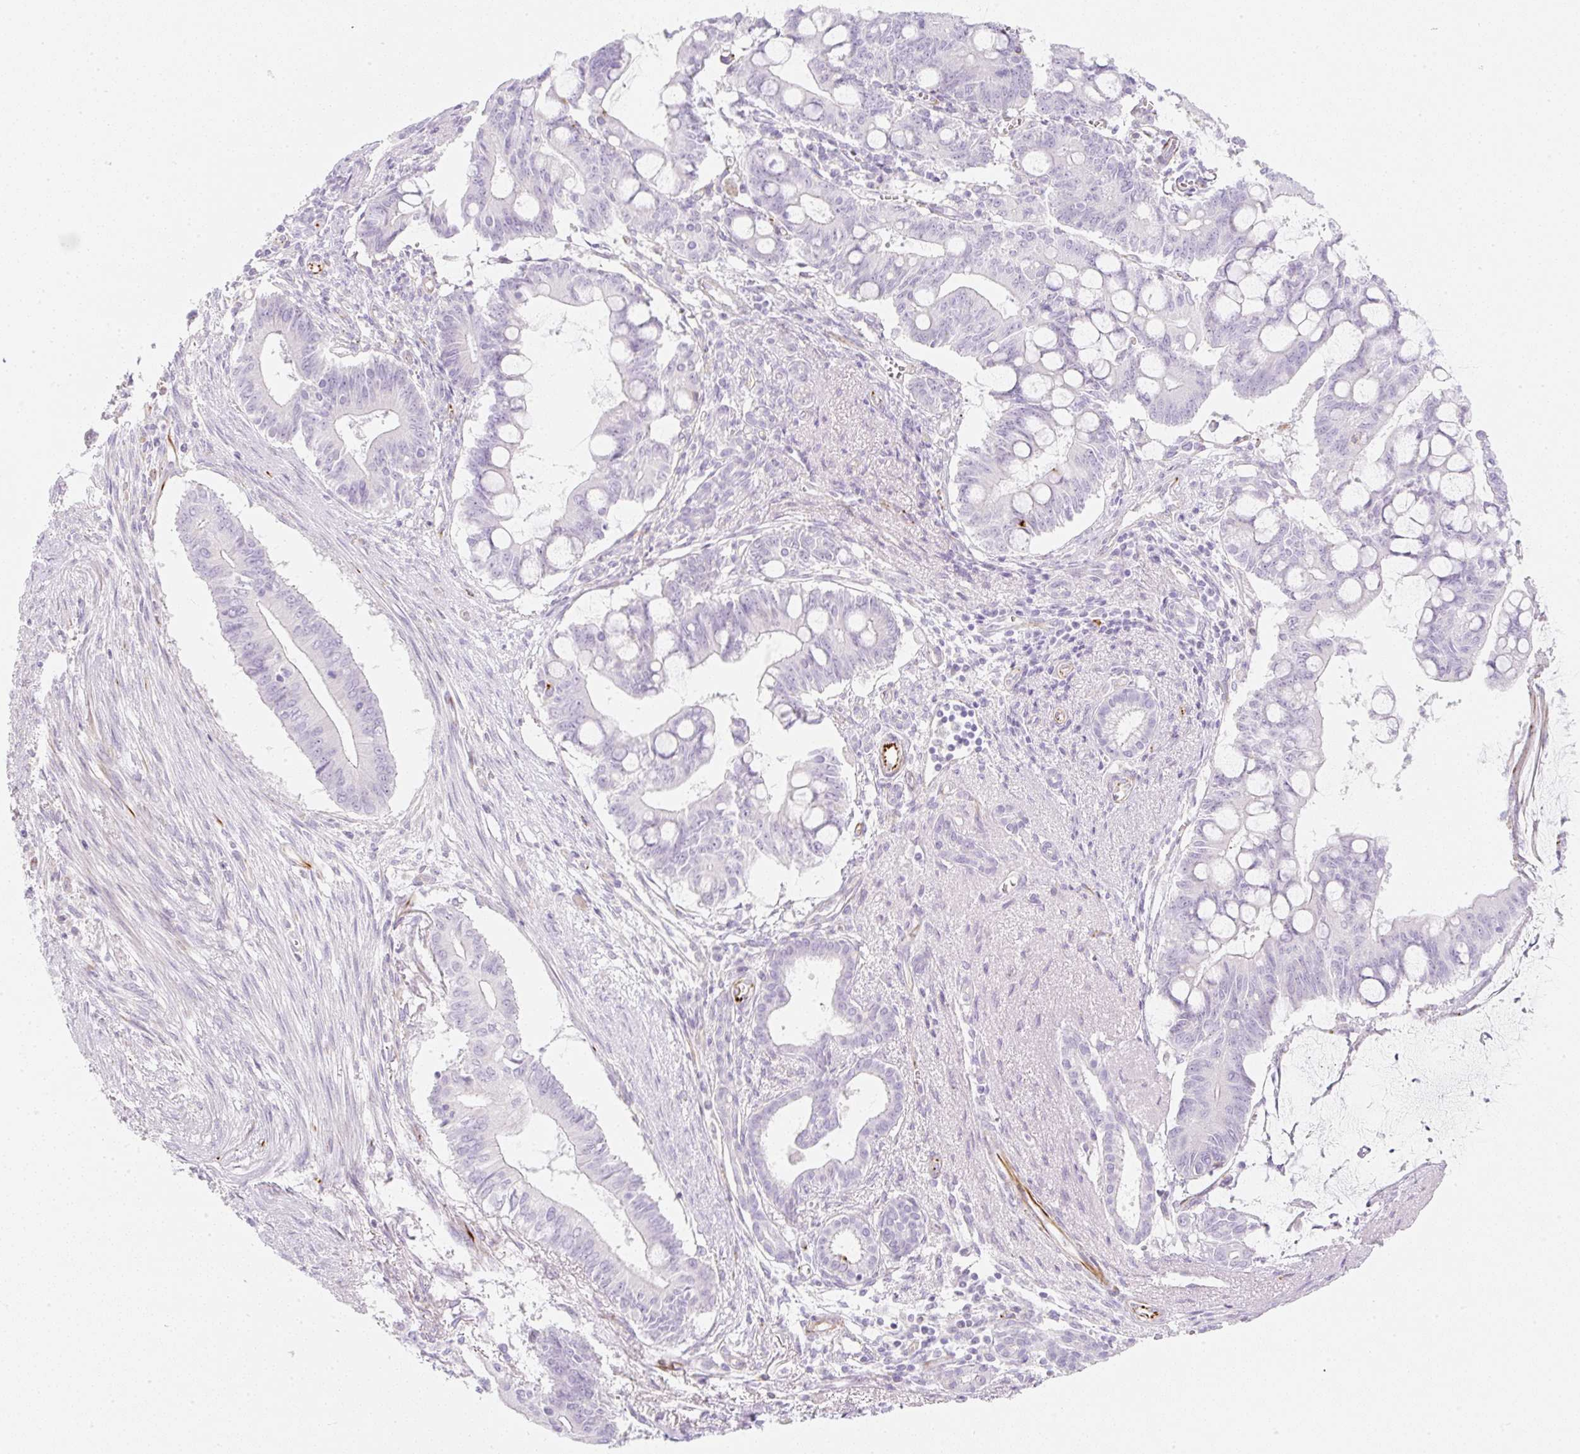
{"staining": {"intensity": "negative", "quantity": "none", "location": "none"}, "tissue": "pancreatic cancer", "cell_type": "Tumor cells", "image_type": "cancer", "snomed": [{"axis": "morphology", "description": "Adenocarcinoma, NOS"}, {"axis": "topography", "description": "Pancreas"}], "caption": "The image demonstrates no staining of tumor cells in pancreatic cancer.", "gene": "ZNF689", "patient": {"sex": "male", "age": 68}}